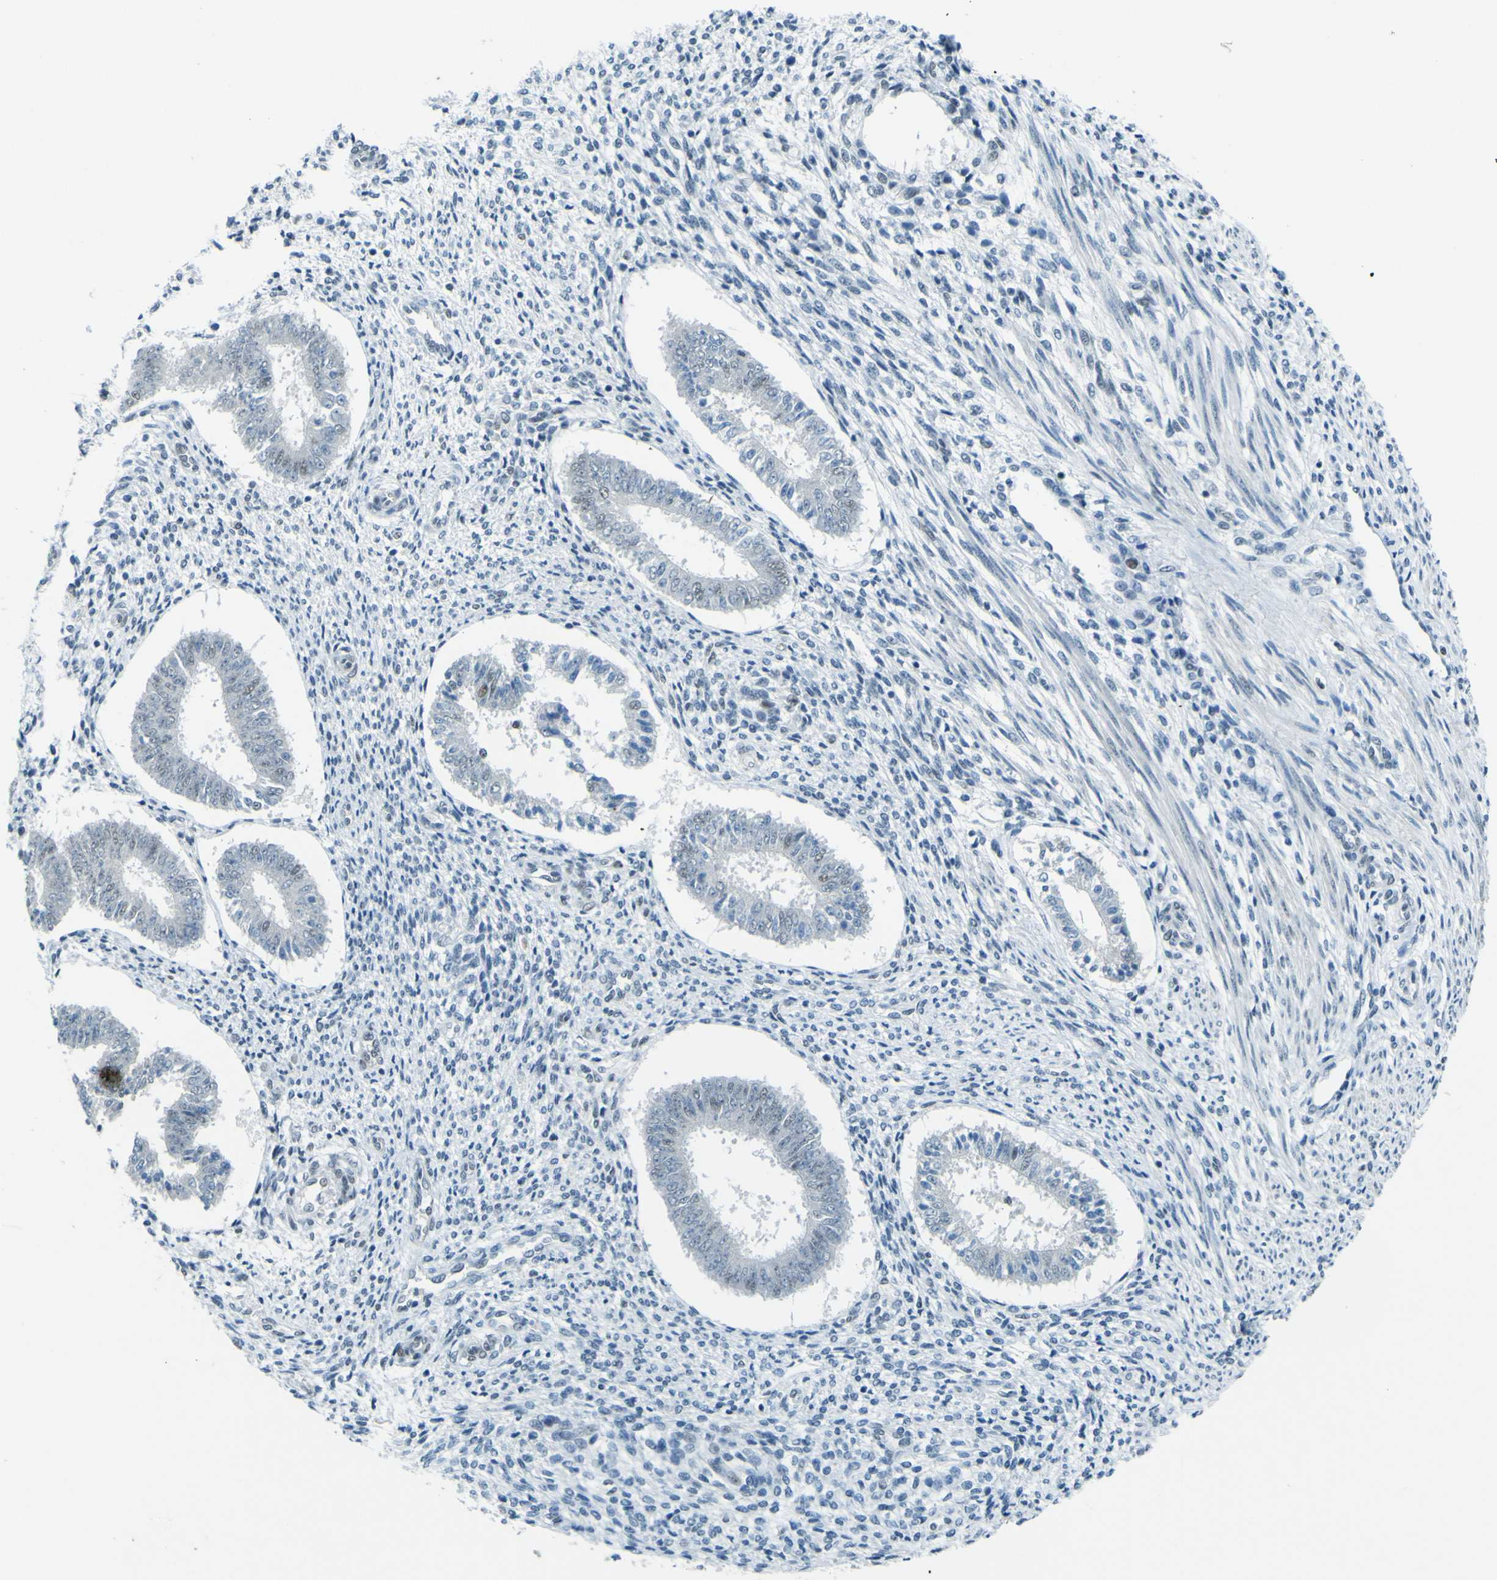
{"staining": {"intensity": "negative", "quantity": "none", "location": "none"}, "tissue": "endometrium", "cell_type": "Cells in endometrial stroma", "image_type": "normal", "snomed": [{"axis": "morphology", "description": "Normal tissue, NOS"}, {"axis": "topography", "description": "Endometrium"}], "caption": "Photomicrograph shows no significant protein expression in cells in endometrial stroma of normal endometrium. (DAB immunohistochemistry (IHC) visualized using brightfield microscopy, high magnification).", "gene": "CEBPG", "patient": {"sex": "female", "age": 35}}